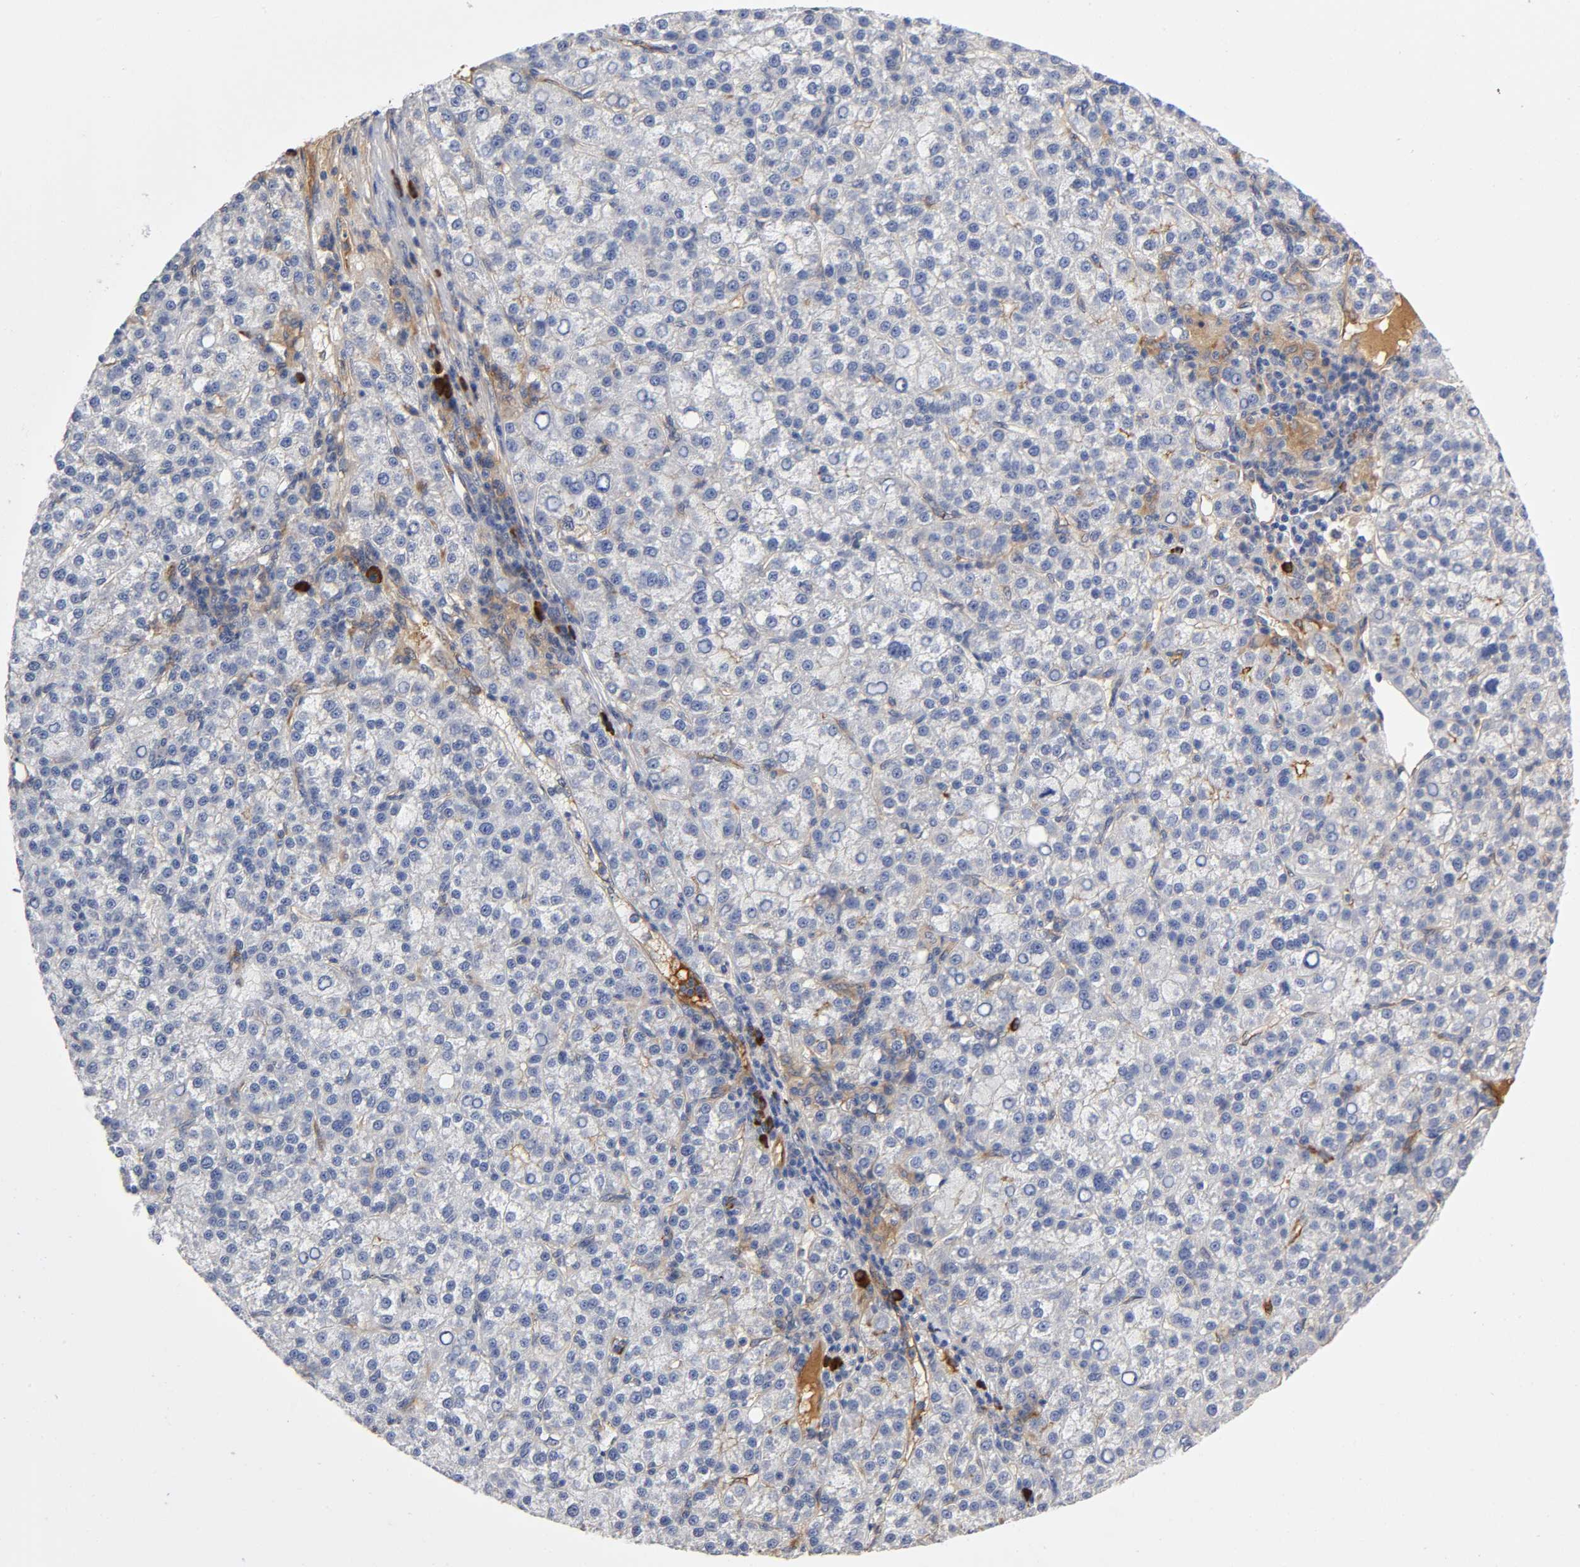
{"staining": {"intensity": "moderate", "quantity": "<25%", "location": "cytoplasmic/membranous"}, "tissue": "liver cancer", "cell_type": "Tumor cells", "image_type": "cancer", "snomed": [{"axis": "morphology", "description": "Carcinoma, Hepatocellular, NOS"}, {"axis": "topography", "description": "Liver"}], "caption": "DAB immunohistochemical staining of human liver hepatocellular carcinoma reveals moderate cytoplasmic/membranous protein expression in about <25% of tumor cells.", "gene": "NOVA1", "patient": {"sex": "female", "age": 58}}